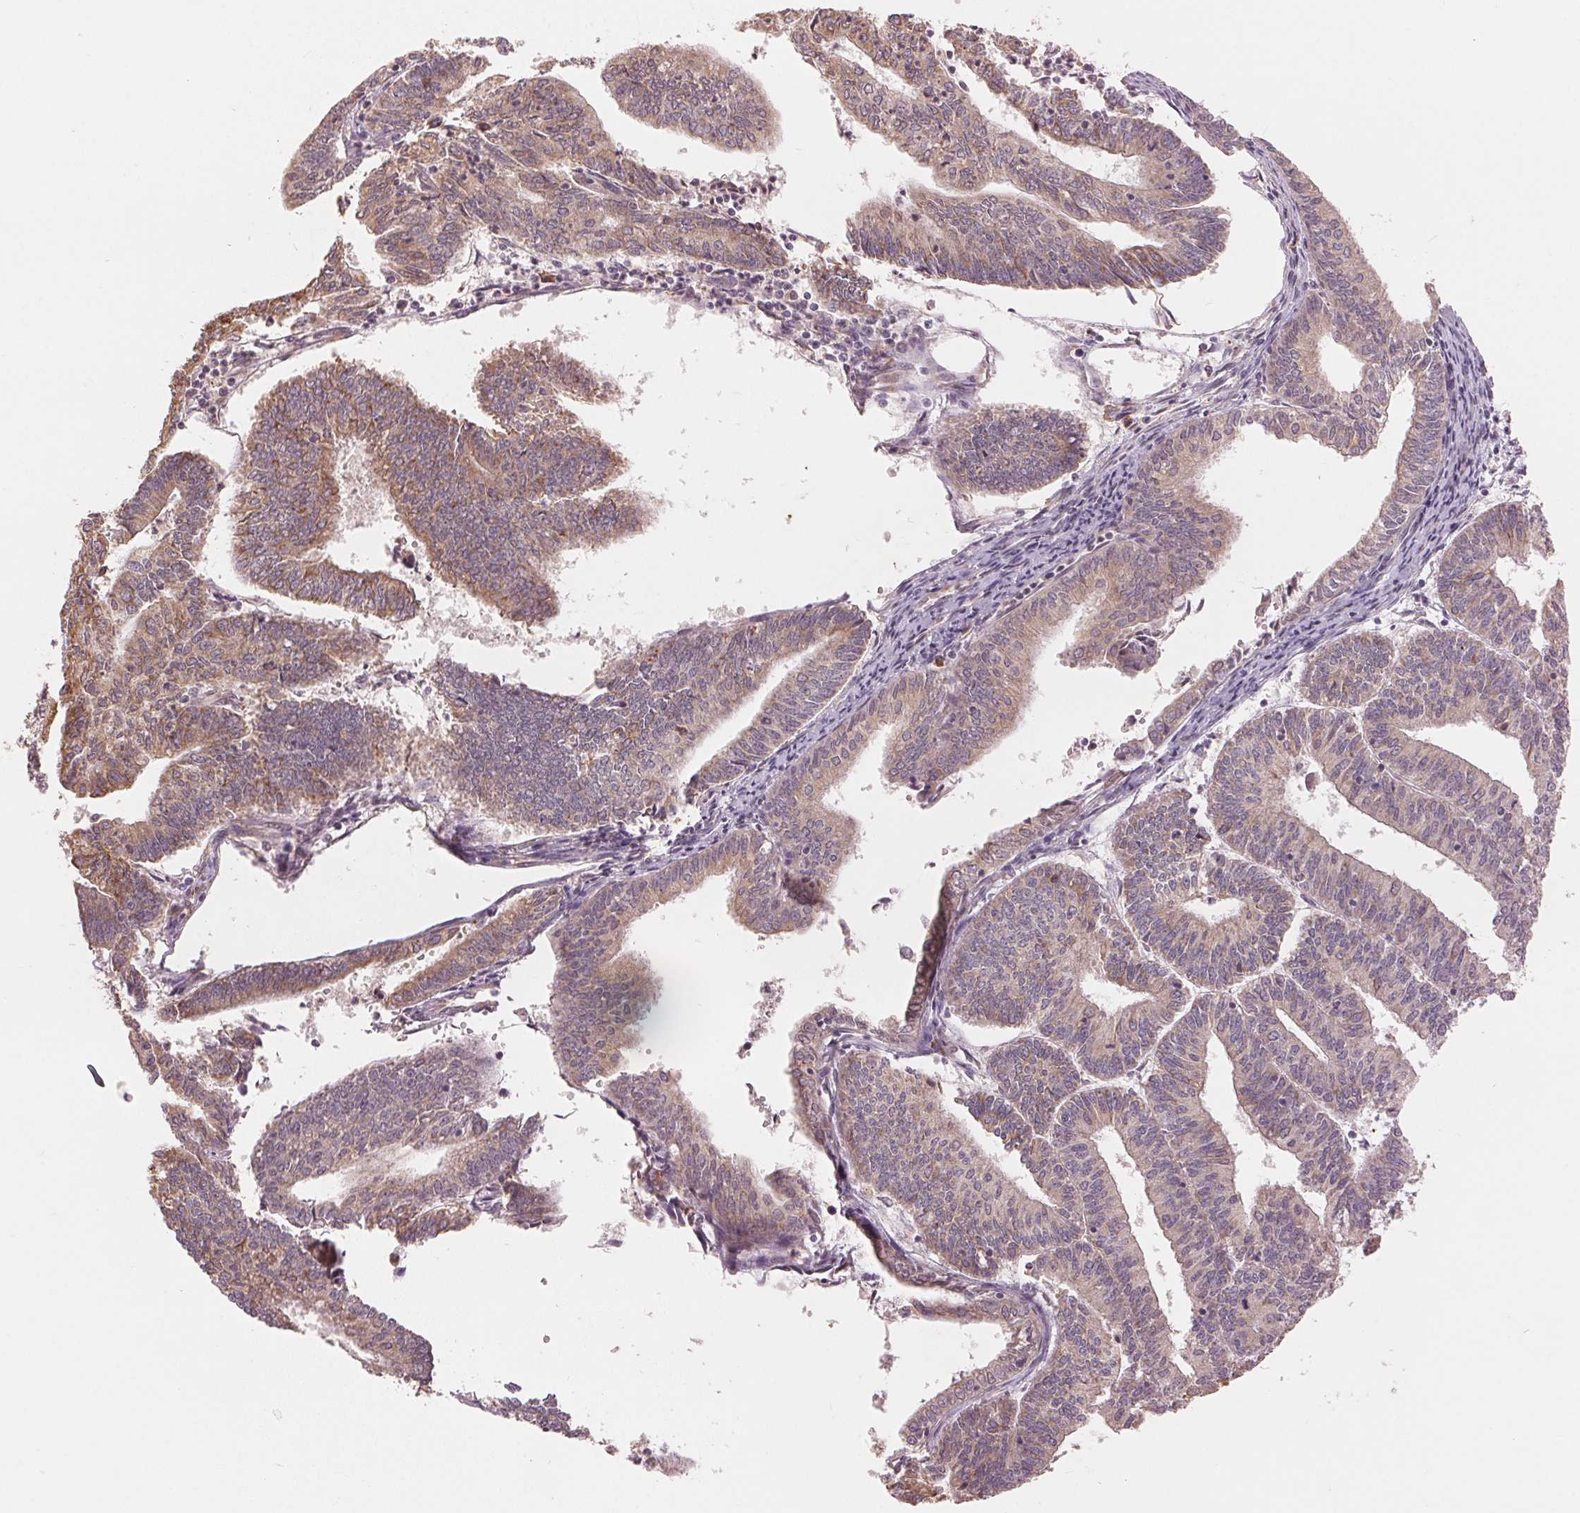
{"staining": {"intensity": "weak", "quantity": ">75%", "location": "cytoplasmic/membranous"}, "tissue": "endometrial cancer", "cell_type": "Tumor cells", "image_type": "cancer", "snomed": [{"axis": "morphology", "description": "Adenocarcinoma, NOS"}, {"axis": "topography", "description": "Endometrium"}], "caption": "Immunohistochemistry of human endometrial cancer (adenocarcinoma) reveals low levels of weak cytoplasmic/membranous expression in approximately >75% of tumor cells.", "gene": "SLC20A1", "patient": {"sex": "female", "age": 61}}